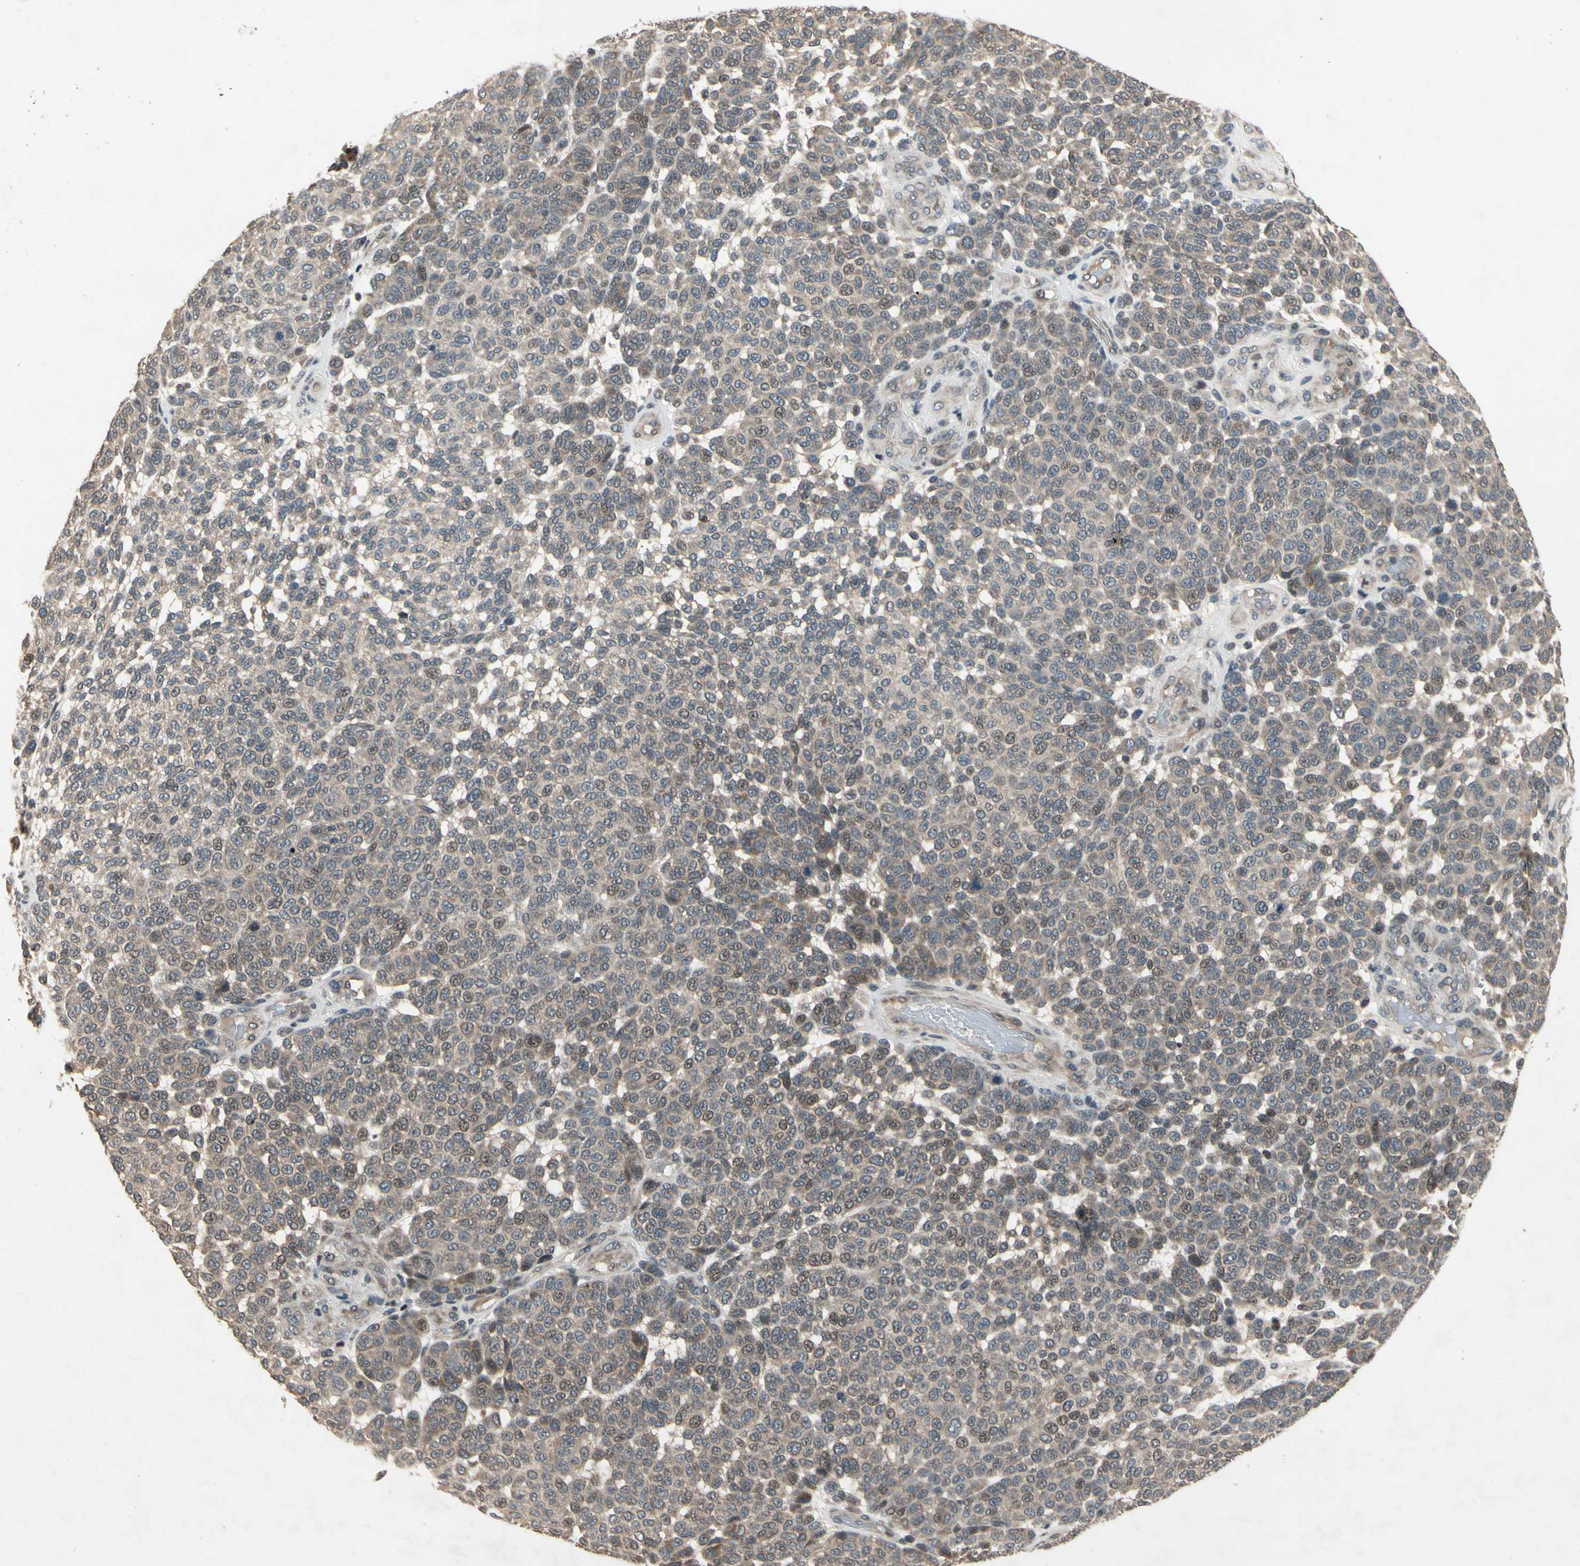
{"staining": {"intensity": "weak", "quantity": "25%-75%", "location": "cytoplasmic/membranous,nuclear"}, "tissue": "melanoma", "cell_type": "Tumor cells", "image_type": "cancer", "snomed": [{"axis": "morphology", "description": "Malignant melanoma, NOS"}, {"axis": "topography", "description": "Skin"}], "caption": "This photomicrograph shows immunohistochemistry (IHC) staining of melanoma, with low weak cytoplasmic/membranous and nuclear positivity in about 25%-75% of tumor cells.", "gene": "DPY19L3", "patient": {"sex": "male", "age": 59}}